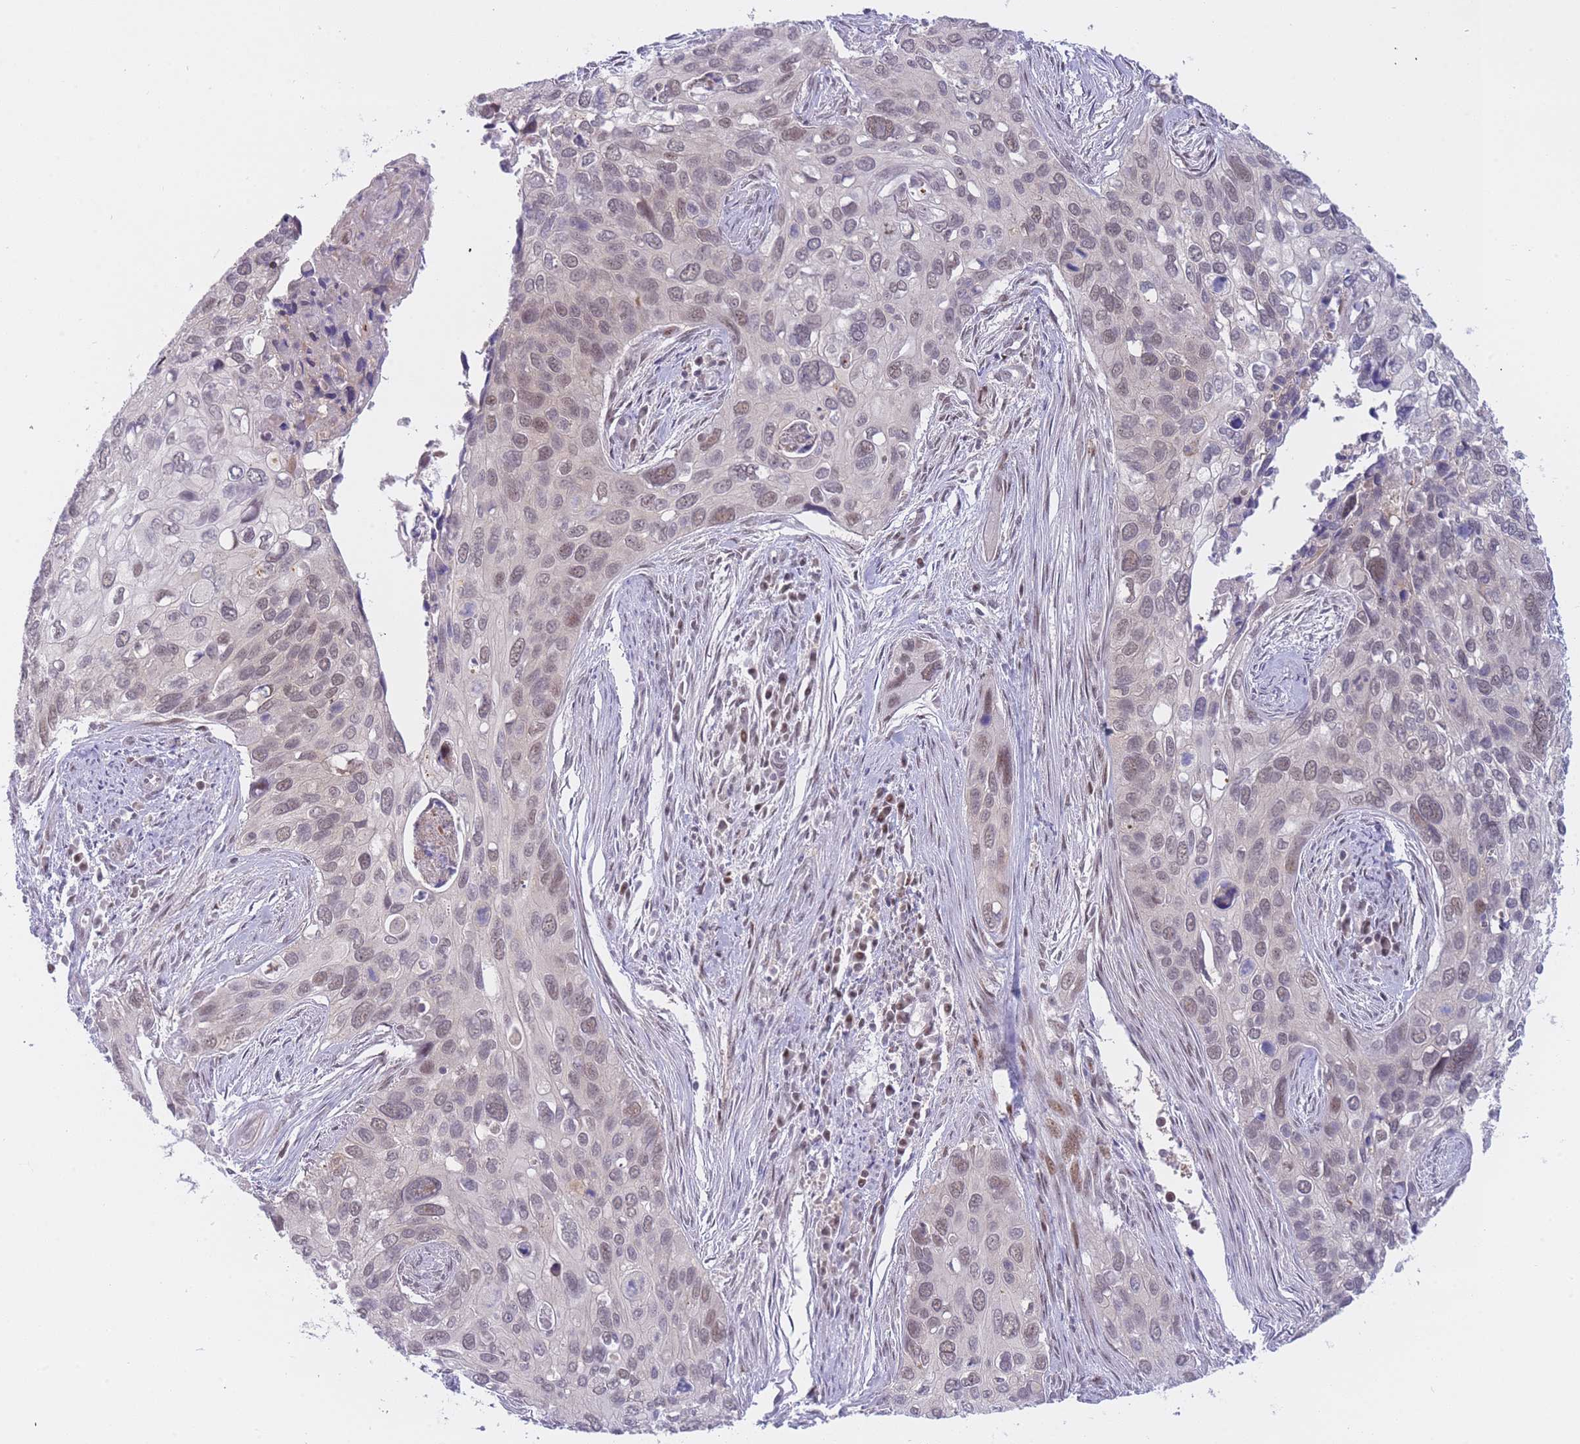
{"staining": {"intensity": "moderate", "quantity": "<25%", "location": "nuclear"}, "tissue": "cervical cancer", "cell_type": "Tumor cells", "image_type": "cancer", "snomed": [{"axis": "morphology", "description": "Squamous cell carcinoma, NOS"}, {"axis": "topography", "description": "Cervix"}], "caption": "Cervical cancer stained with a brown dye displays moderate nuclear positive positivity in about <25% of tumor cells.", "gene": "DEAF1", "patient": {"sex": "female", "age": 55}}